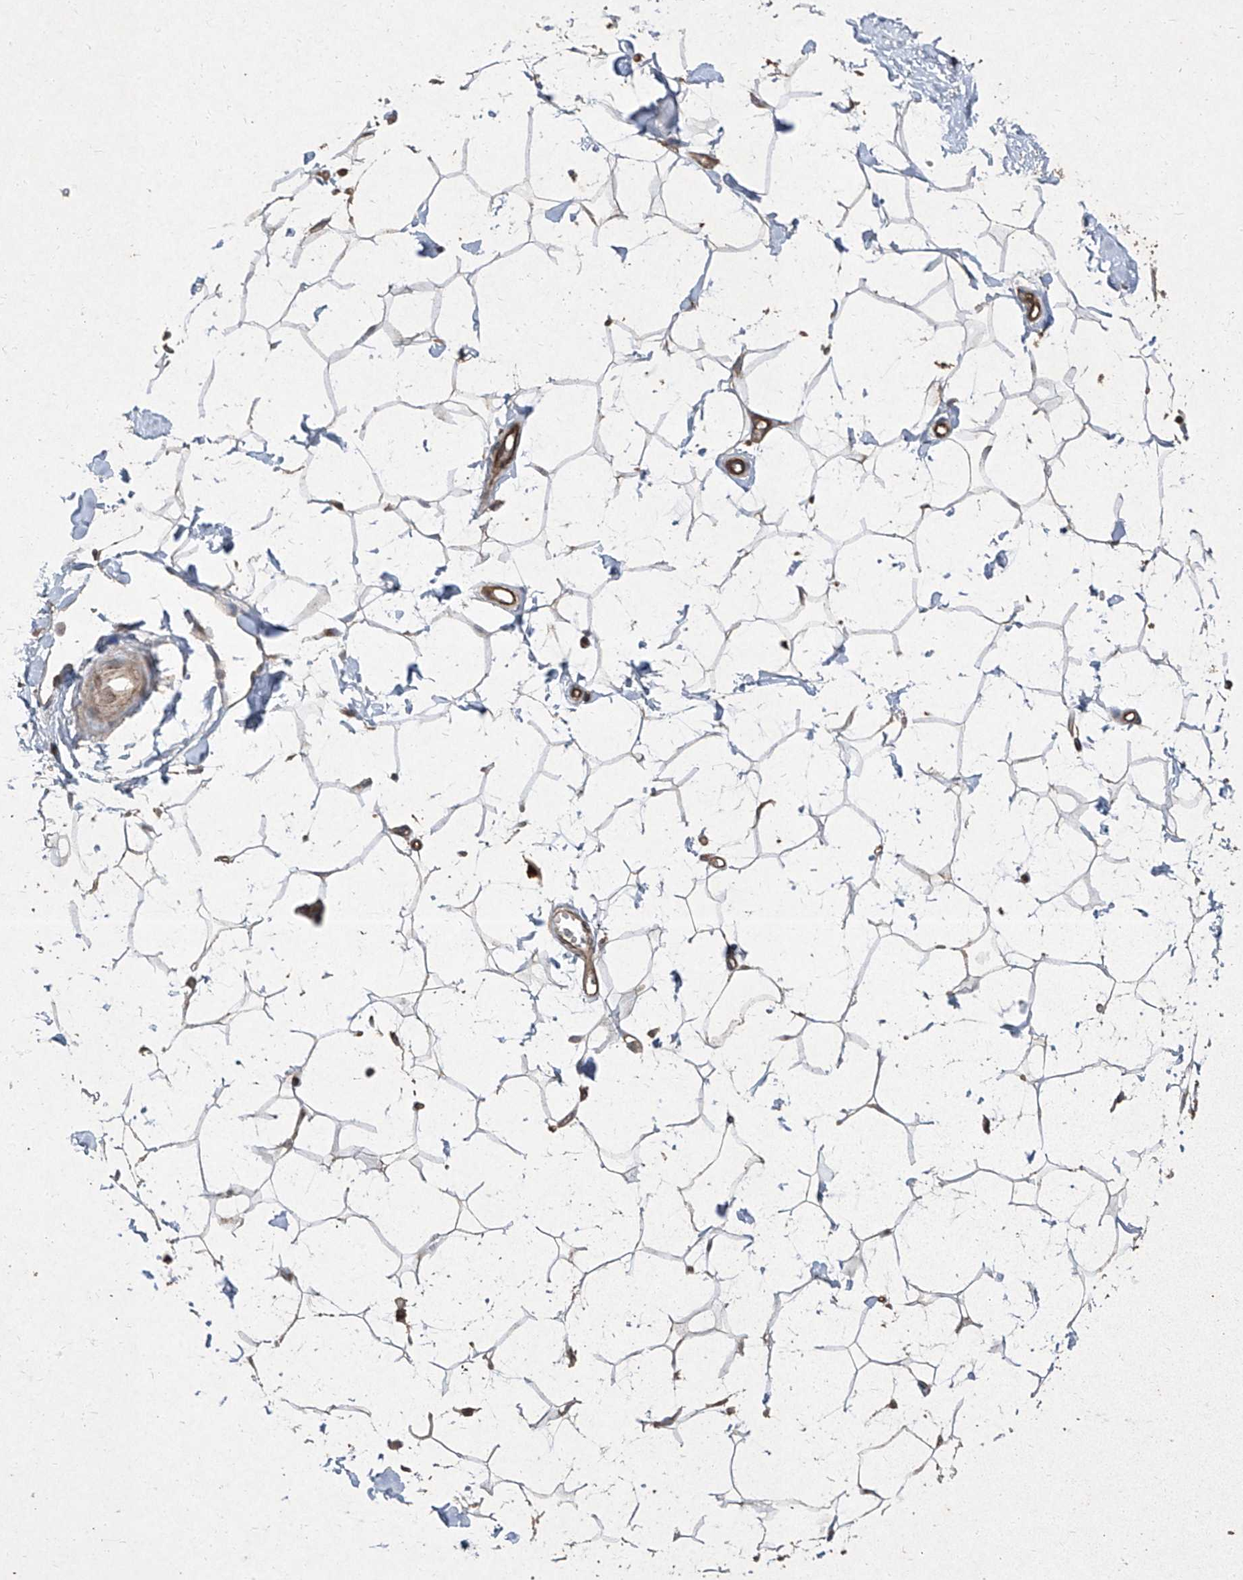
{"staining": {"intensity": "moderate", "quantity": "25%-75%", "location": "cytoplasmic/membranous"}, "tissue": "breast", "cell_type": "Adipocytes", "image_type": "normal", "snomed": [{"axis": "morphology", "description": "Normal tissue, NOS"}, {"axis": "topography", "description": "Breast"}], "caption": "Immunohistochemical staining of normal human breast exhibits moderate cytoplasmic/membranous protein staining in approximately 25%-75% of adipocytes.", "gene": "CCN1", "patient": {"sex": "female", "age": 26}}